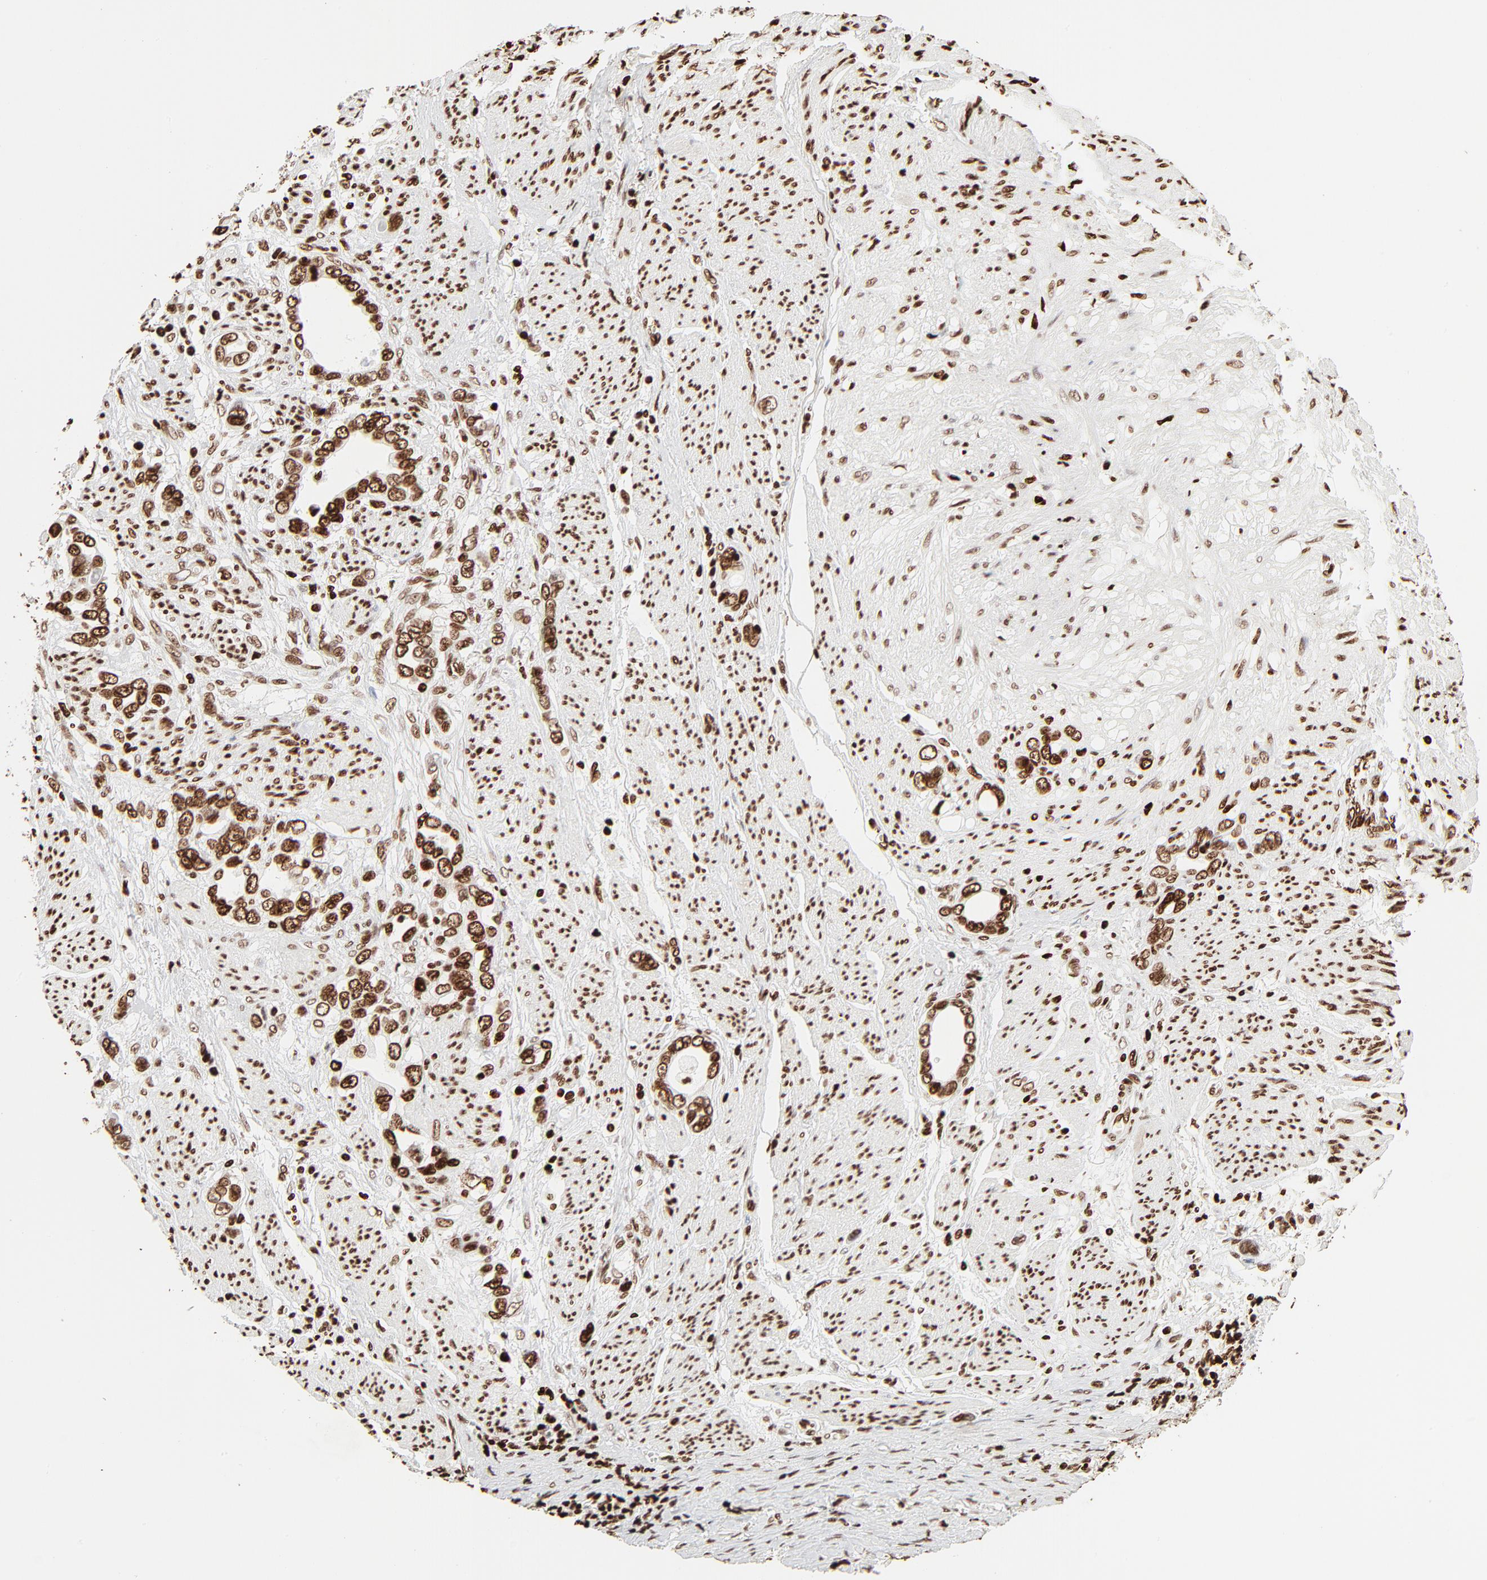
{"staining": {"intensity": "strong", "quantity": ">75%", "location": "cytoplasmic/membranous,nuclear"}, "tissue": "stomach cancer", "cell_type": "Tumor cells", "image_type": "cancer", "snomed": [{"axis": "morphology", "description": "Adenocarcinoma, NOS"}, {"axis": "topography", "description": "Stomach"}], "caption": "Strong cytoplasmic/membranous and nuclear staining is present in about >75% of tumor cells in stomach cancer.", "gene": "HMGB2", "patient": {"sex": "male", "age": 78}}